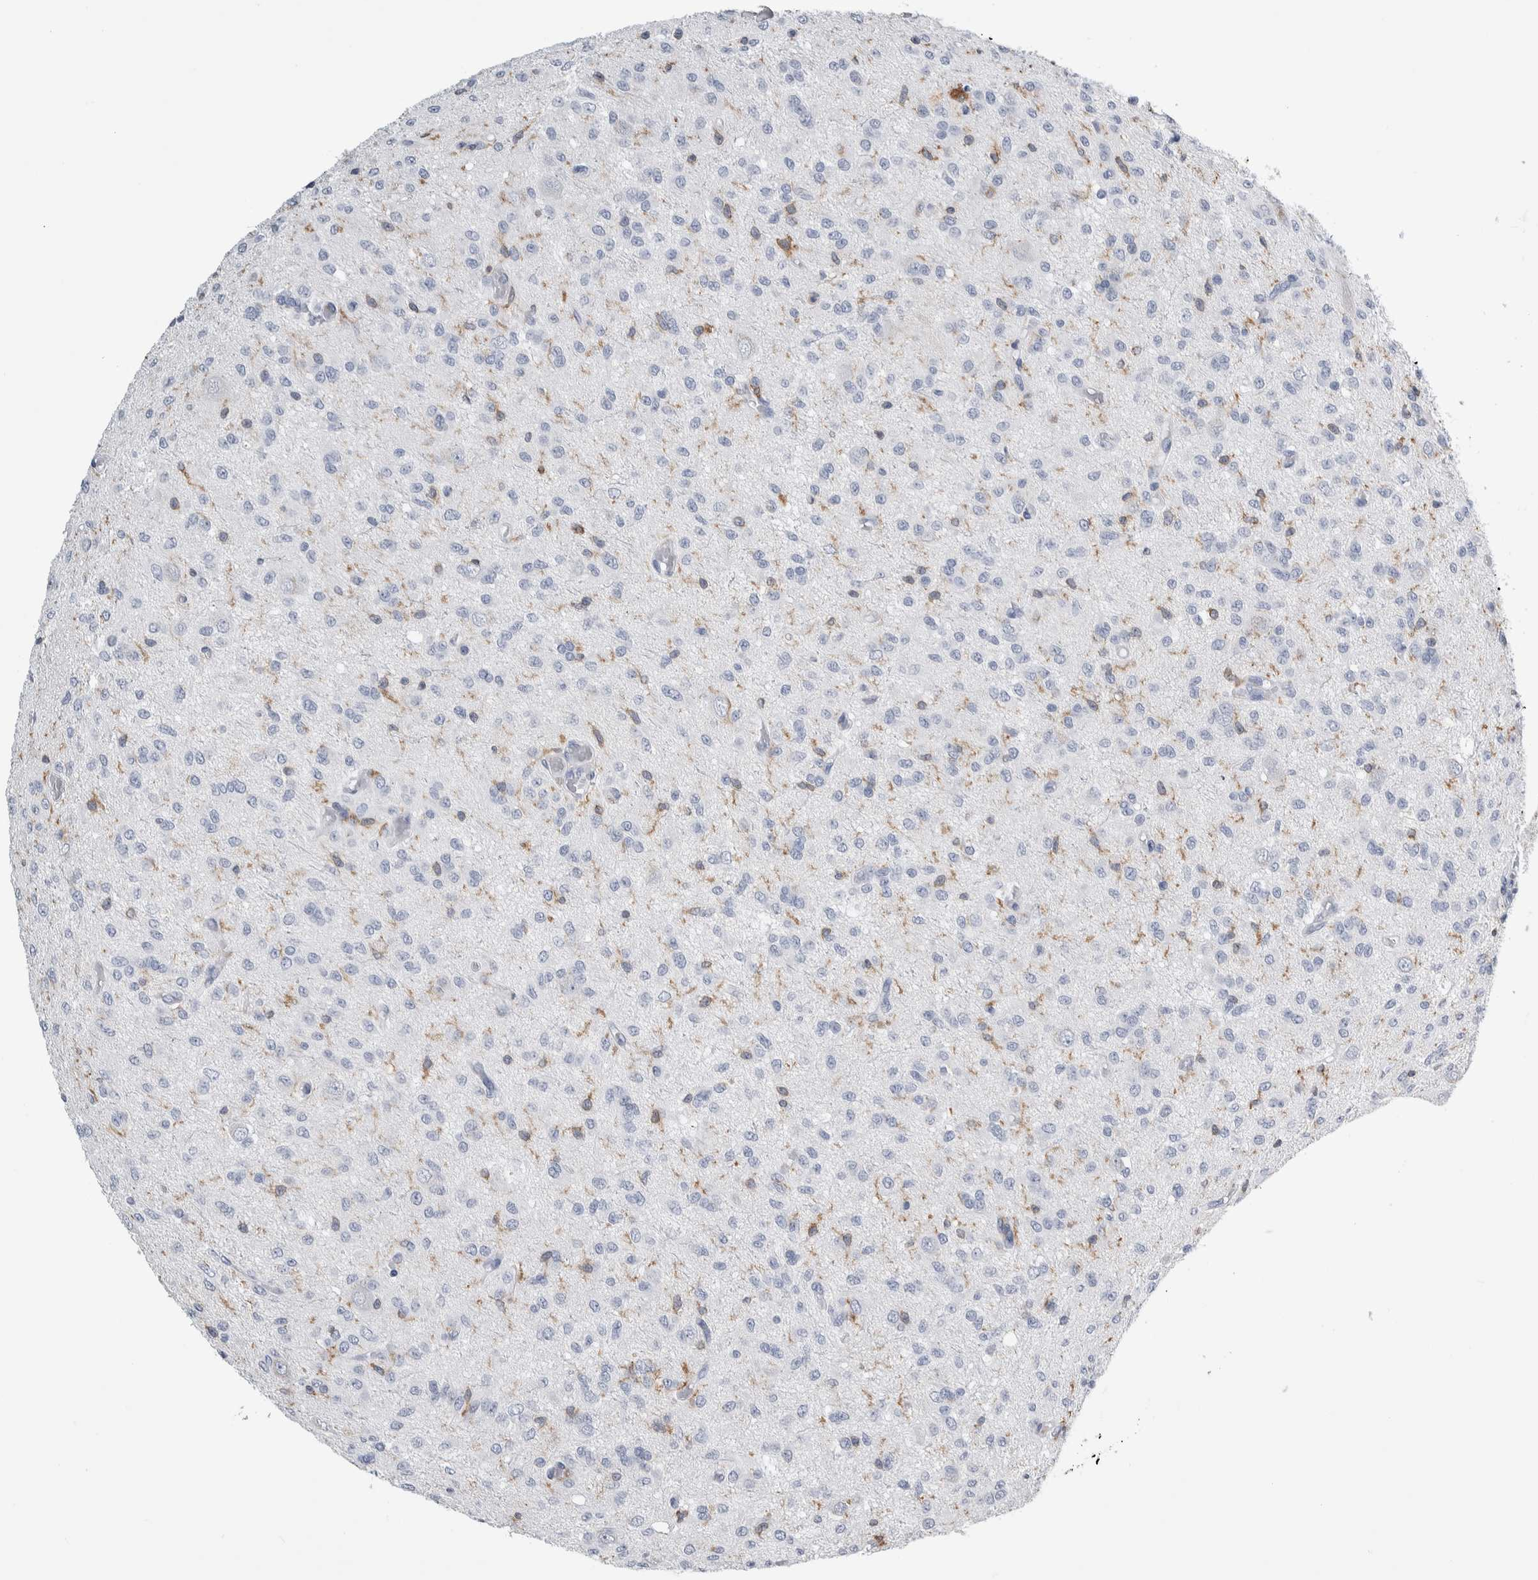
{"staining": {"intensity": "negative", "quantity": "none", "location": "none"}, "tissue": "glioma", "cell_type": "Tumor cells", "image_type": "cancer", "snomed": [{"axis": "morphology", "description": "Glioma, malignant, High grade"}, {"axis": "topography", "description": "Brain"}], "caption": "Malignant glioma (high-grade) stained for a protein using IHC shows no staining tumor cells.", "gene": "SKAP2", "patient": {"sex": "female", "age": 59}}